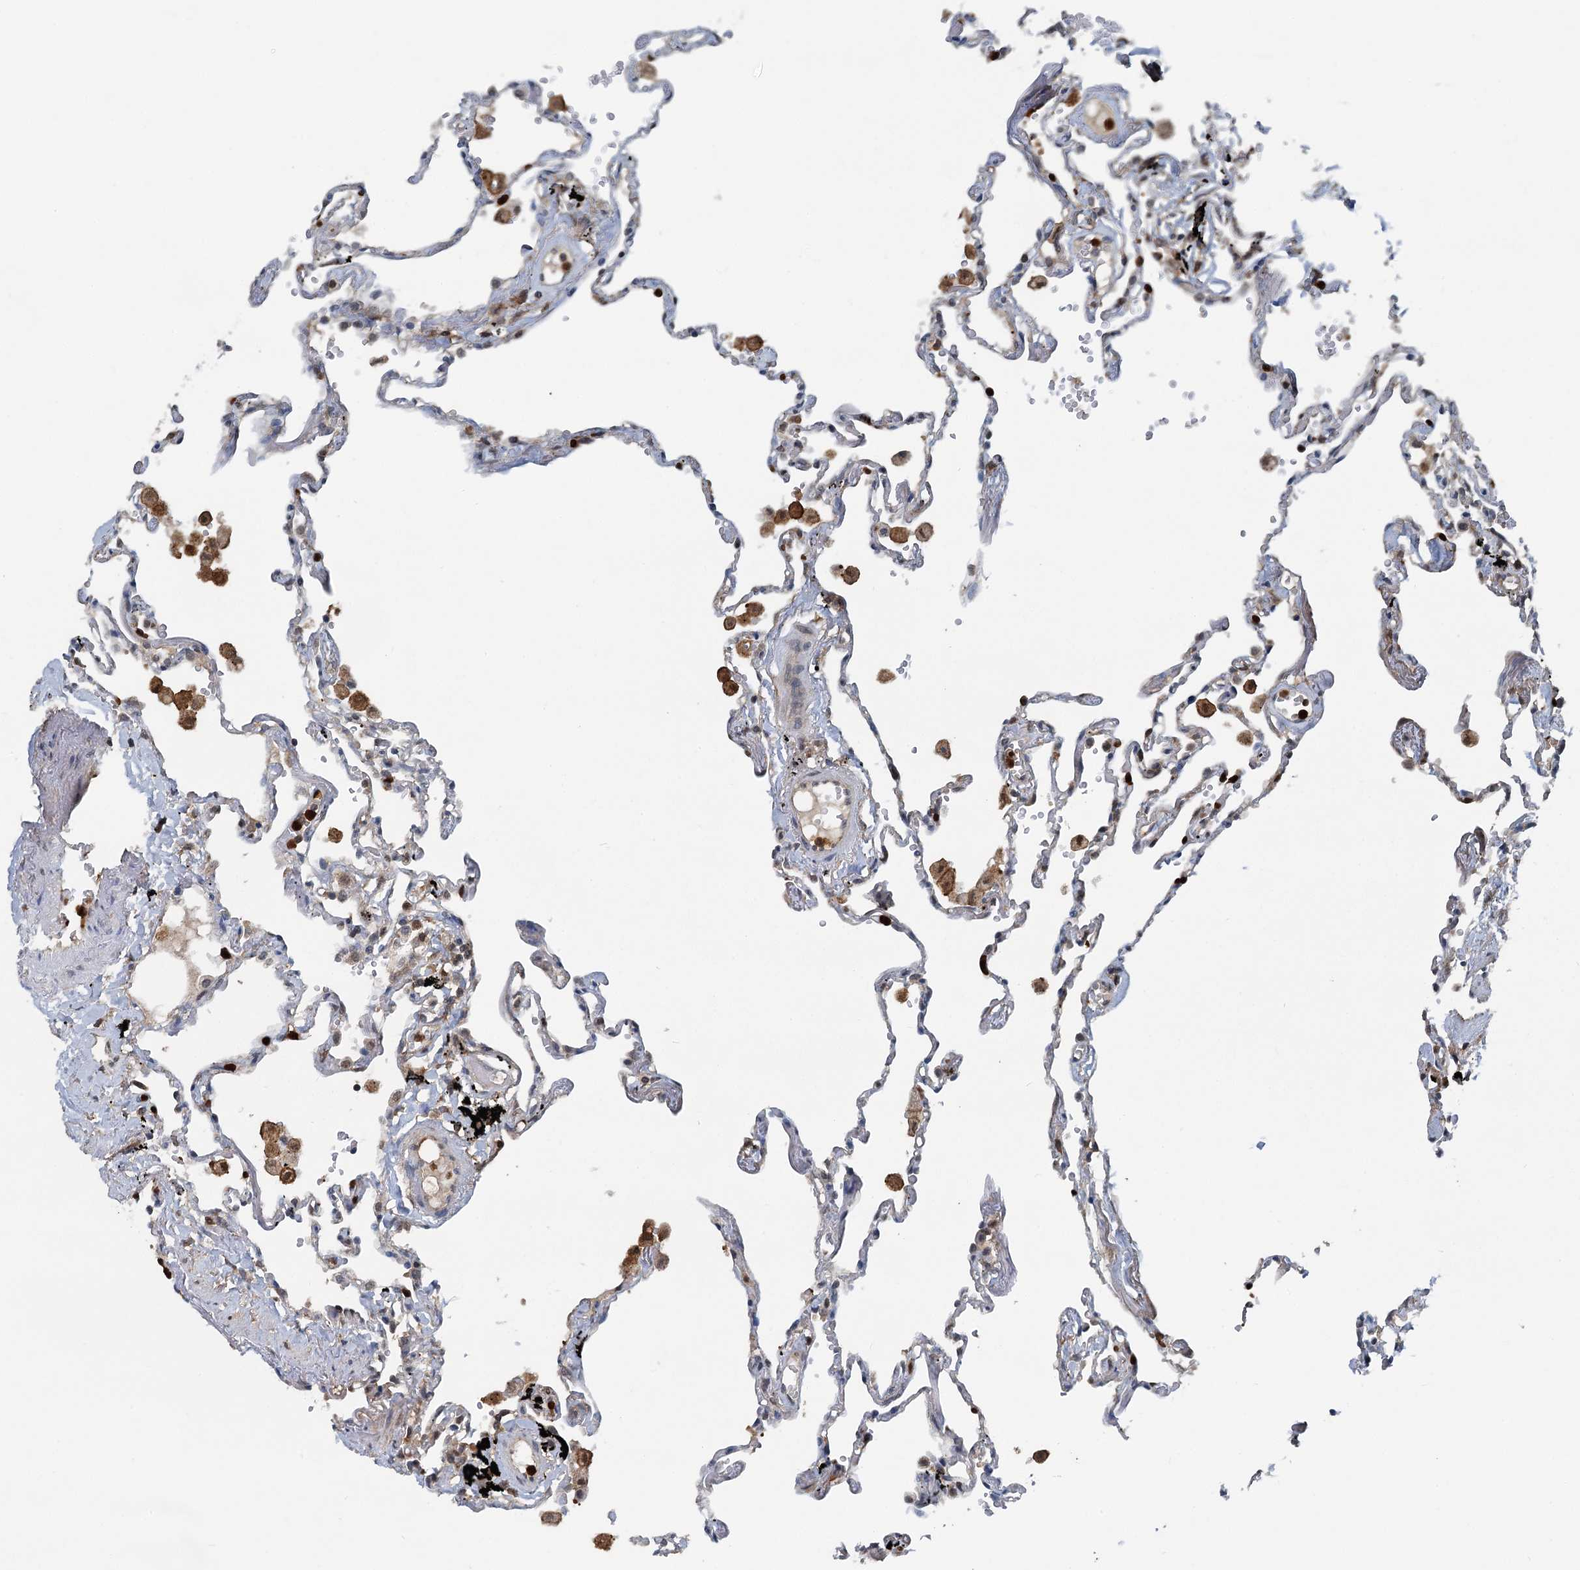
{"staining": {"intensity": "moderate", "quantity": "<25%", "location": "cytoplasmic/membranous"}, "tissue": "lung", "cell_type": "Alveolar cells", "image_type": "normal", "snomed": [{"axis": "morphology", "description": "Normal tissue, NOS"}, {"axis": "topography", "description": "Lung"}], "caption": "Immunohistochemical staining of benign human lung displays <25% levels of moderate cytoplasmic/membranous protein expression in about <25% of alveolar cells.", "gene": "GPI", "patient": {"sex": "female", "age": 67}}